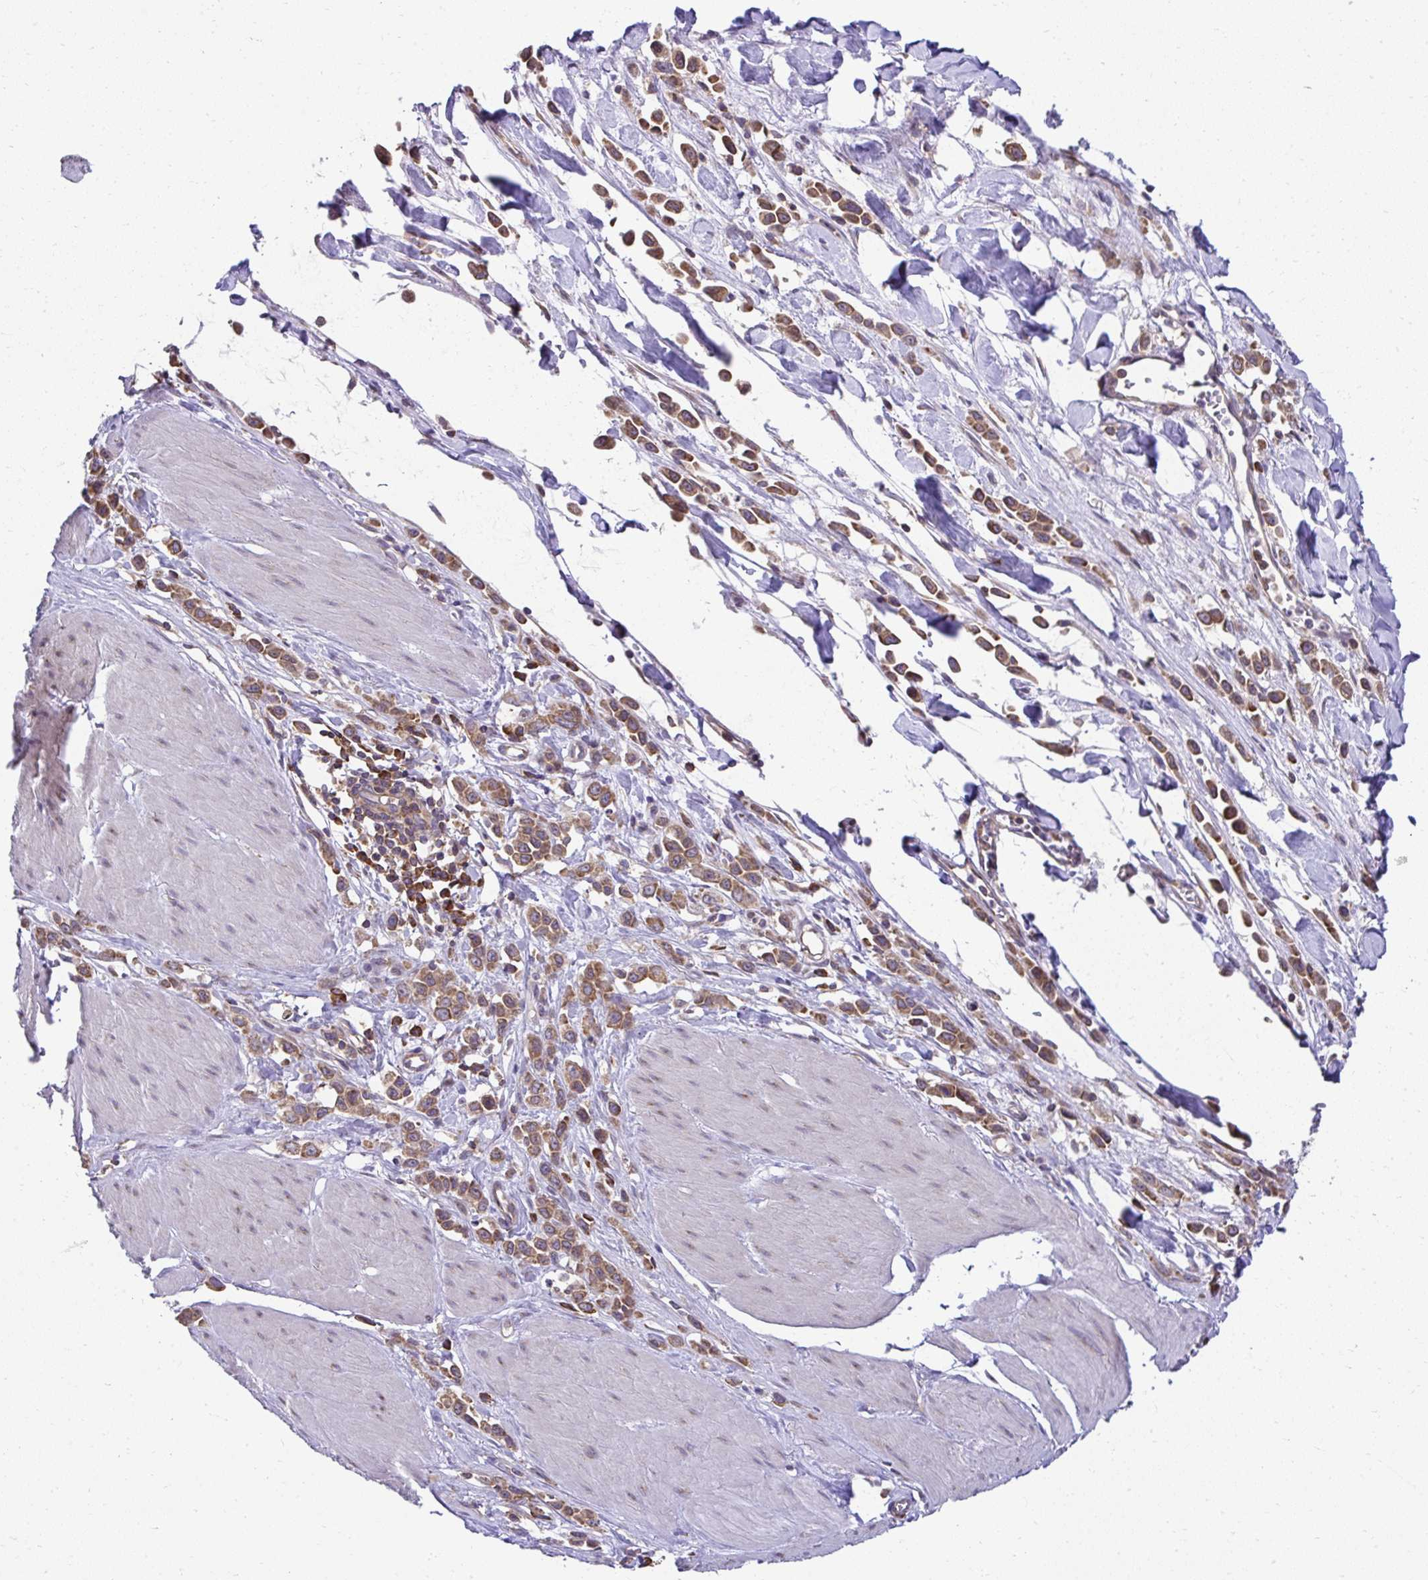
{"staining": {"intensity": "strong", "quantity": ">75%", "location": "cytoplasmic/membranous"}, "tissue": "stomach cancer", "cell_type": "Tumor cells", "image_type": "cancer", "snomed": [{"axis": "morphology", "description": "Adenocarcinoma, NOS"}, {"axis": "topography", "description": "Stomach"}], "caption": "Strong cytoplasmic/membranous expression for a protein is present in approximately >75% of tumor cells of stomach cancer using immunohistochemistry.", "gene": "RPS7", "patient": {"sex": "male", "age": 47}}